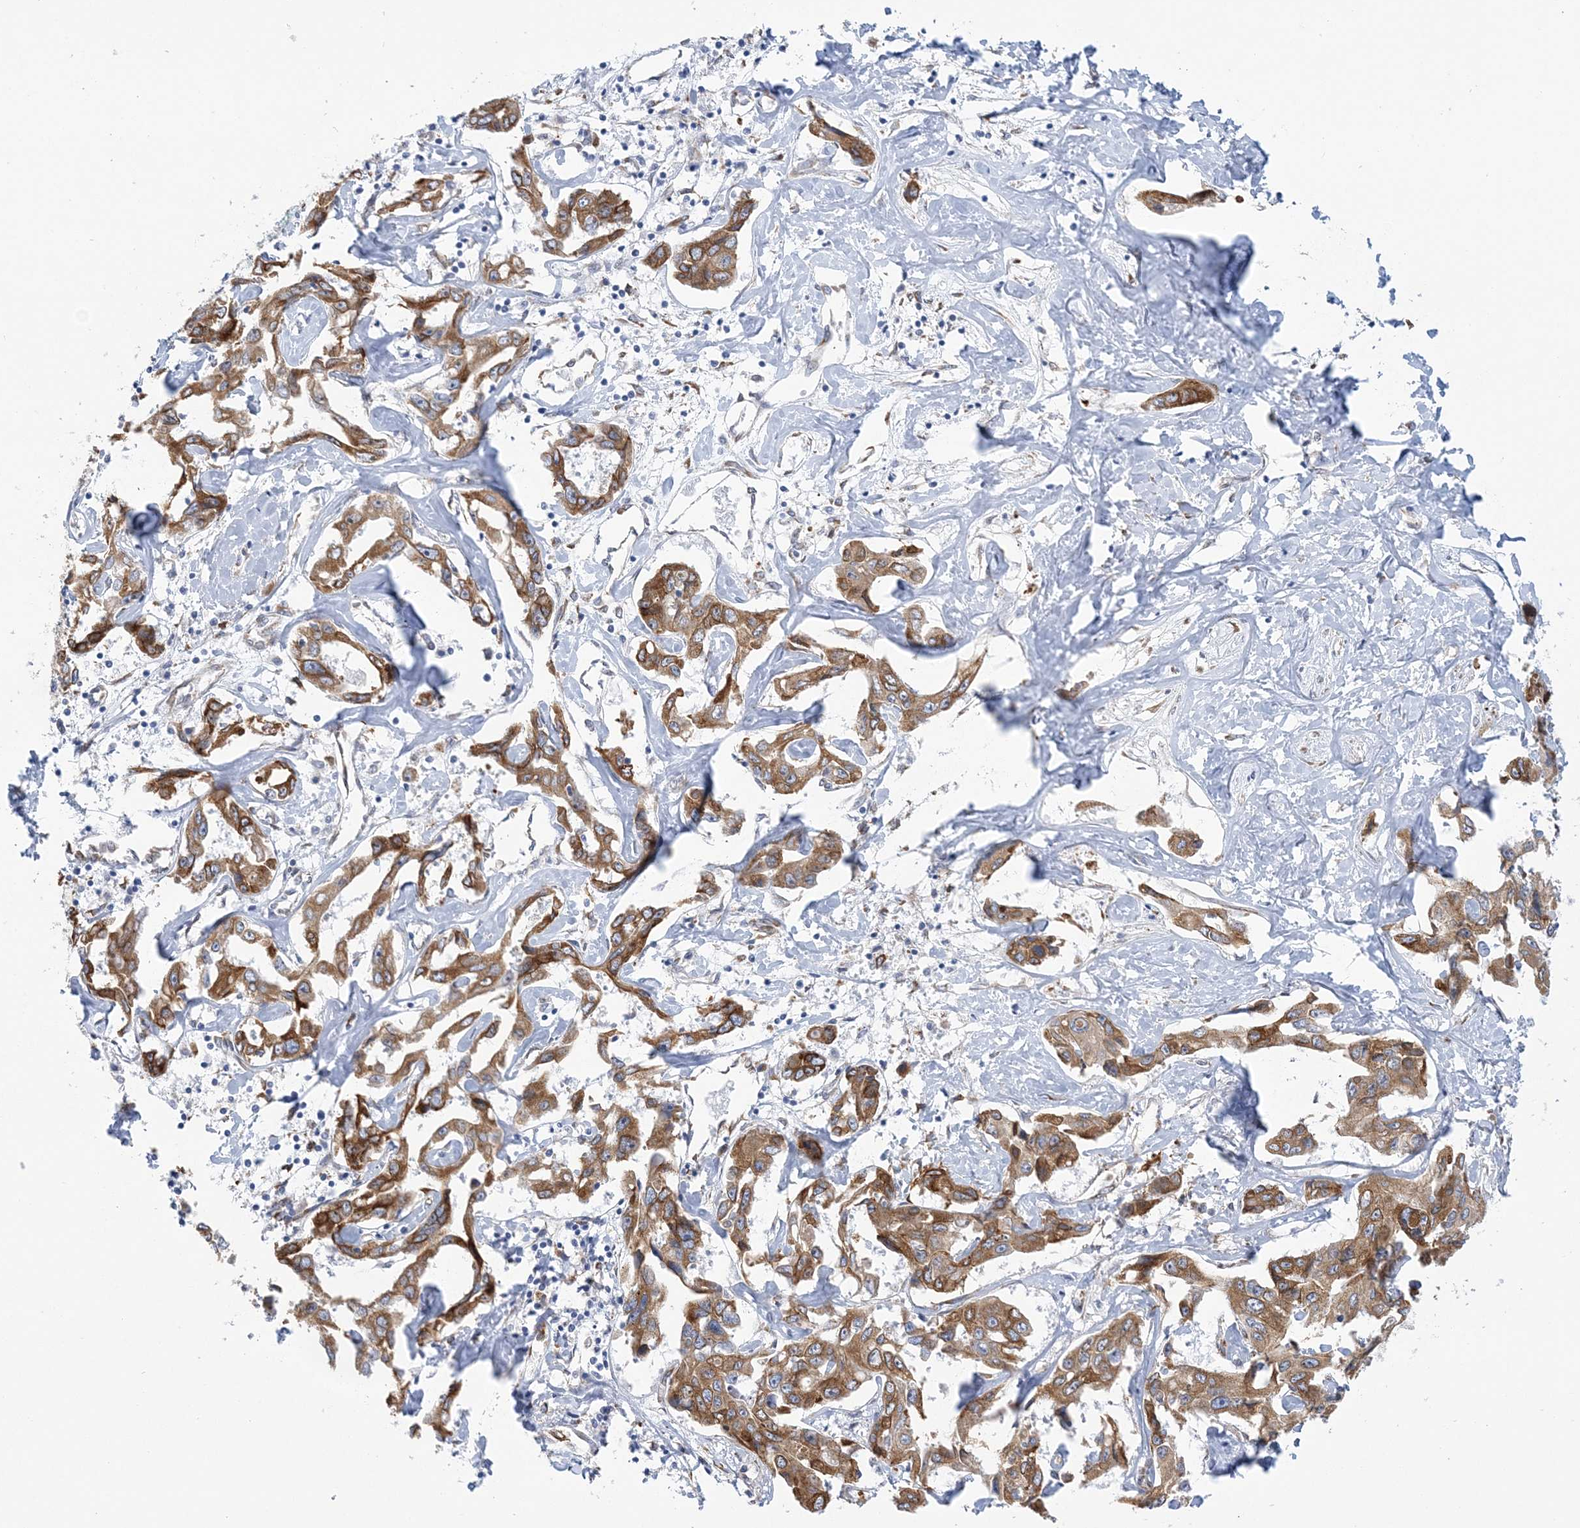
{"staining": {"intensity": "moderate", "quantity": ">75%", "location": "cytoplasmic/membranous"}, "tissue": "liver cancer", "cell_type": "Tumor cells", "image_type": "cancer", "snomed": [{"axis": "morphology", "description": "Cholangiocarcinoma"}, {"axis": "topography", "description": "Liver"}], "caption": "The immunohistochemical stain labels moderate cytoplasmic/membranous staining in tumor cells of liver cancer (cholangiocarcinoma) tissue. (Stains: DAB in brown, nuclei in blue, Microscopy: brightfield microscopy at high magnification).", "gene": "PLEKHG4B", "patient": {"sex": "male", "age": 59}}